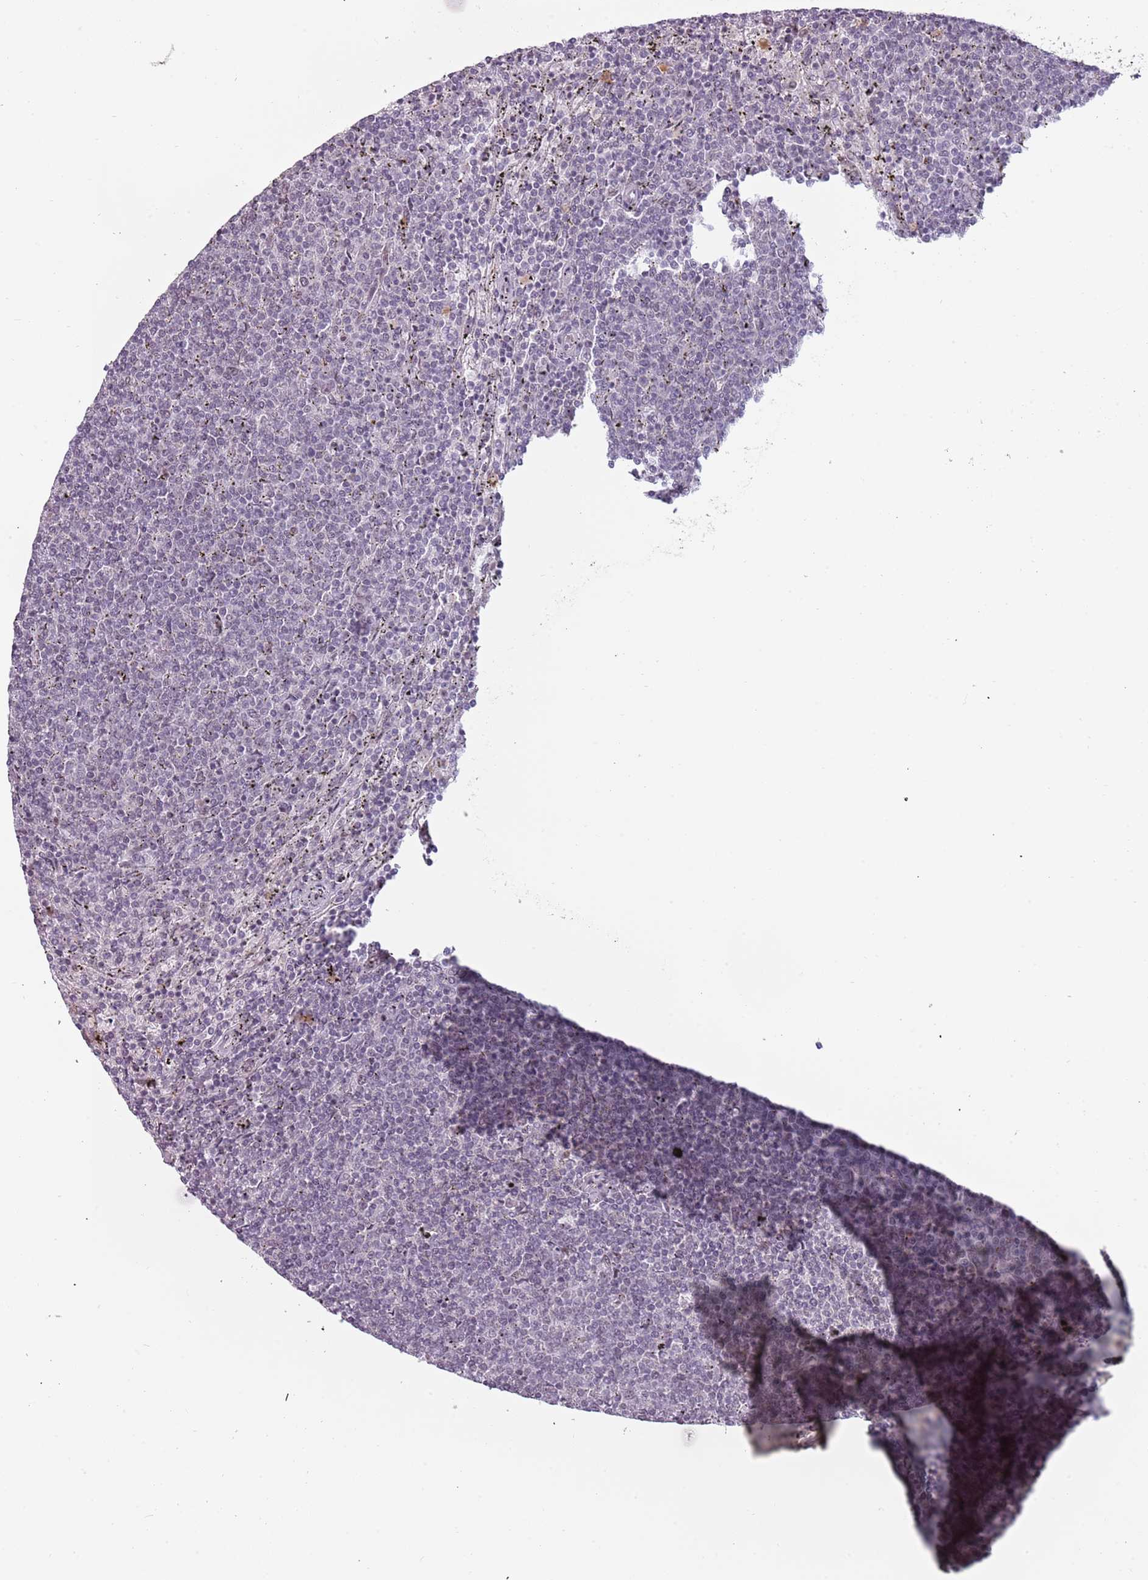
{"staining": {"intensity": "negative", "quantity": "none", "location": "none"}, "tissue": "lymphoma", "cell_type": "Tumor cells", "image_type": "cancer", "snomed": [{"axis": "morphology", "description": "Malignant lymphoma, non-Hodgkin's type, Low grade"}, {"axis": "topography", "description": "Spleen"}], "caption": "Tumor cells show no significant protein positivity in lymphoma.", "gene": "REXO4", "patient": {"sex": "female", "age": 50}}